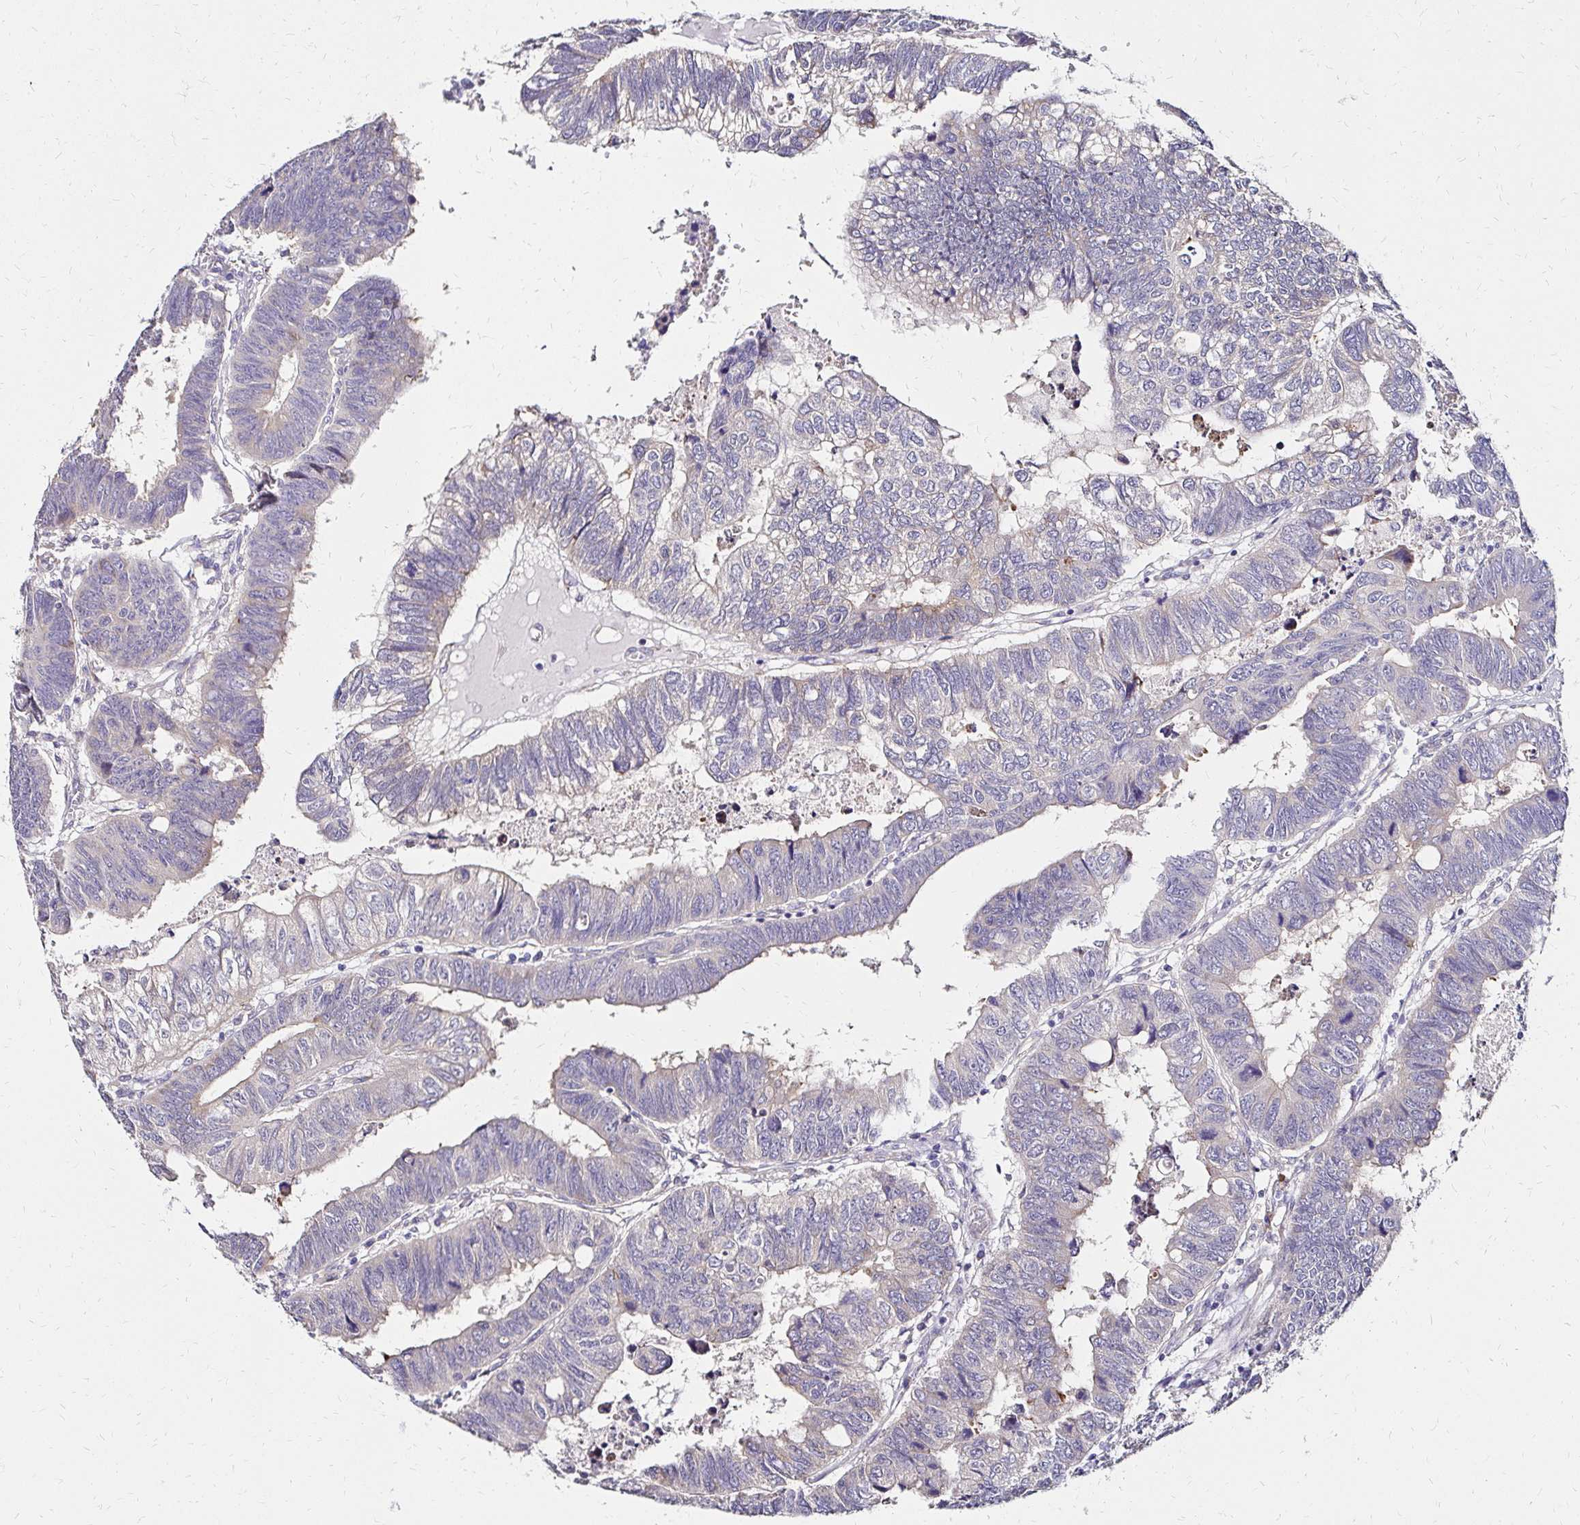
{"staining": {"intensity": "weak", "quantity": "<25%", "location": "cytoplasmic/membranous"}, "tissue": "colorectal cancer", "cell_type": "Tumor cells", "image_type": "cancer", "snomed": [{"axis": "morphology", "description": "Adenocarcinoma, NOS"}, {"axis": "topography", "description": "Colon"}], "caption": "Tumor cells show no significant protein expression in colorectal cancer.", "gene": "PRIMA1", "patient": {"sex": "male", "age": 62}}